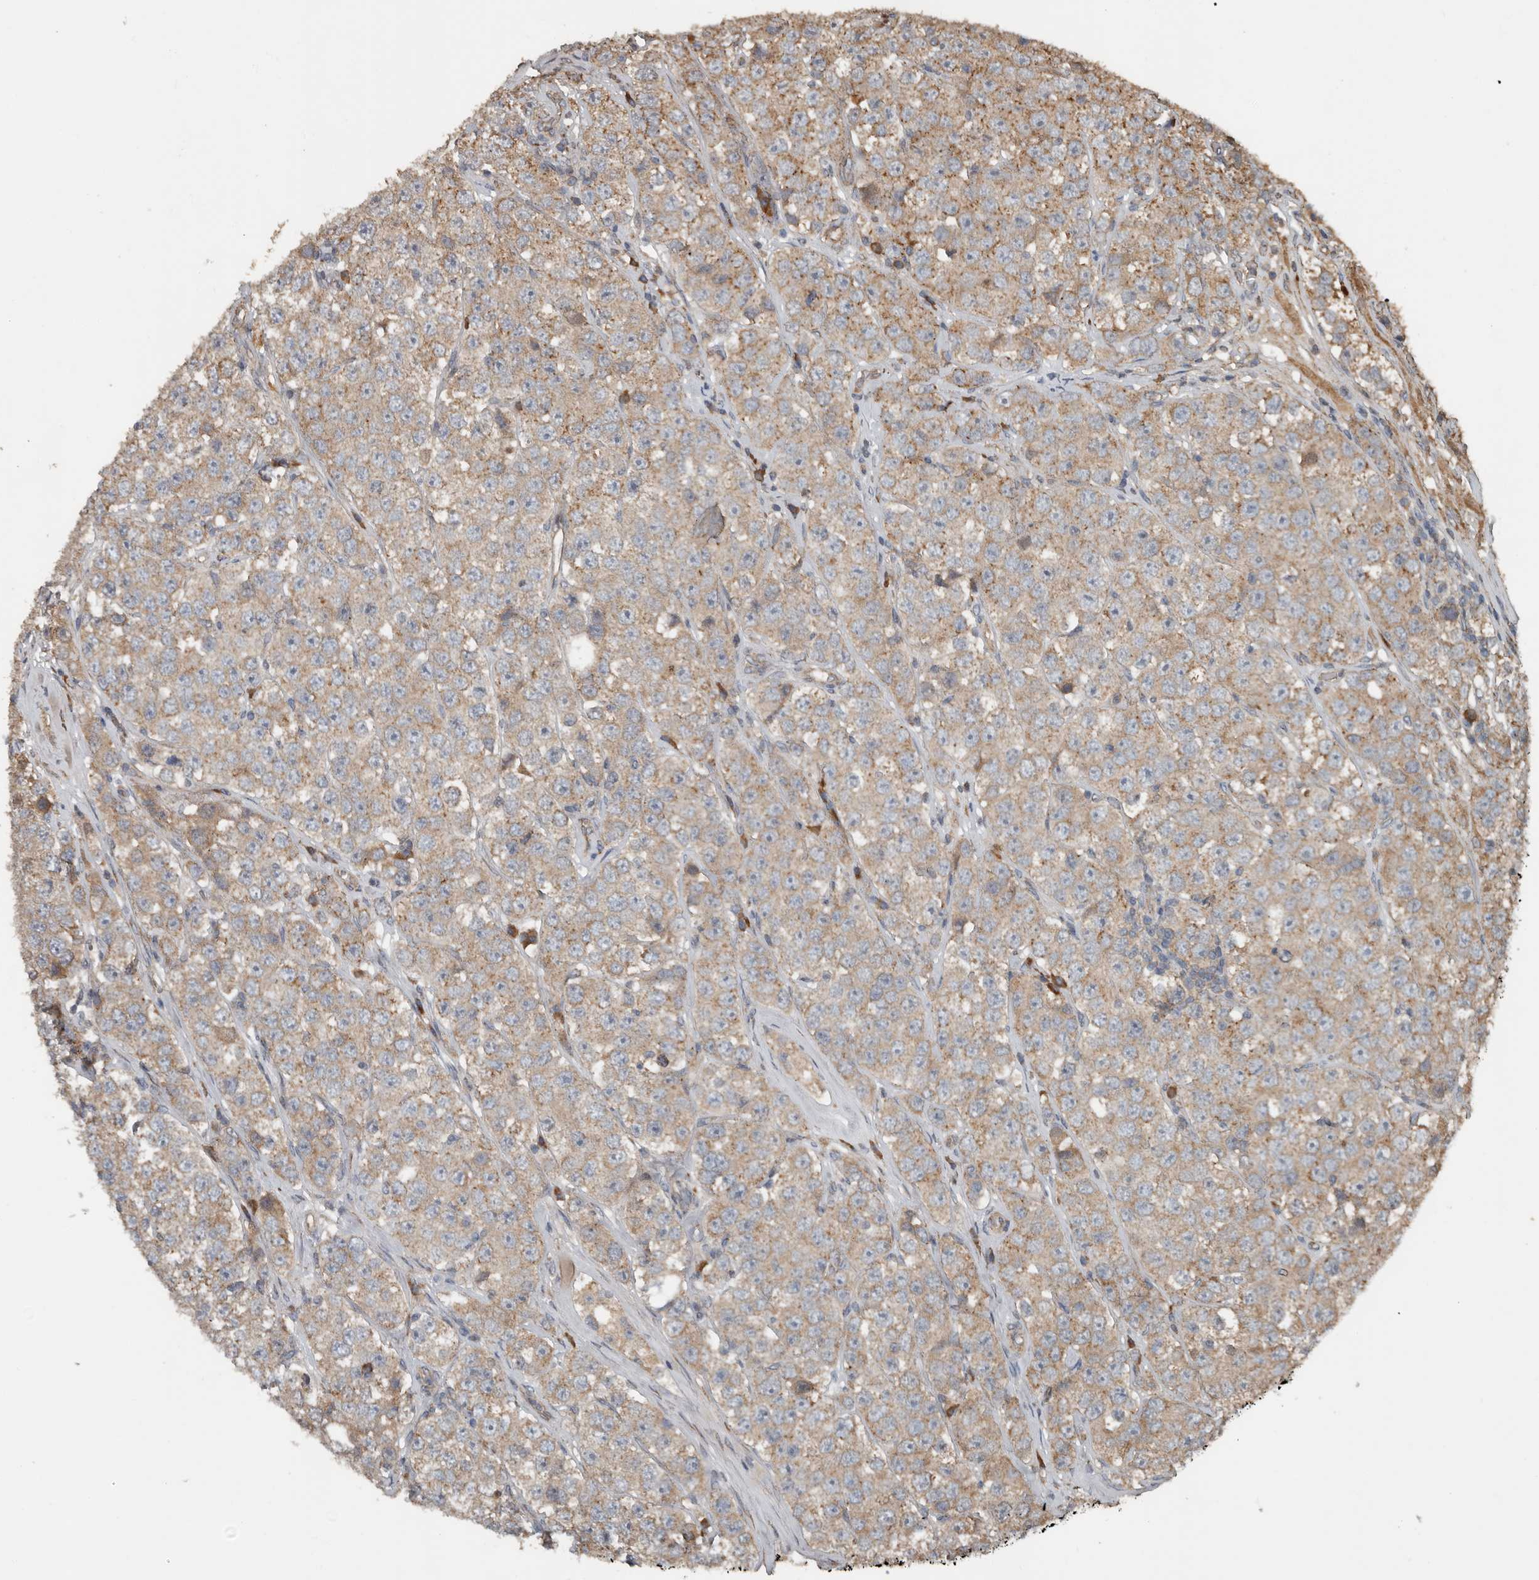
{"staining": {"intensity": "moderate", "quantity": "25%-75%", "location": "cytoplasmic/membranous"}, "tissue": "testis cancer", "cell_type": "Tumor cells", "image_type": "cancer", "snomed": [{"axis": "morphology", "description": "Seminoma, NOS"}, {"axis": "topography", "description": "Testis"}], "caption": "Tumor cells exhibit moderate cytoplasmic/membranous staining in about 25%-75% of cells in seminoma (testis).", "gene": "RNF207", "patient": {"sex": "male", "age": 28}}